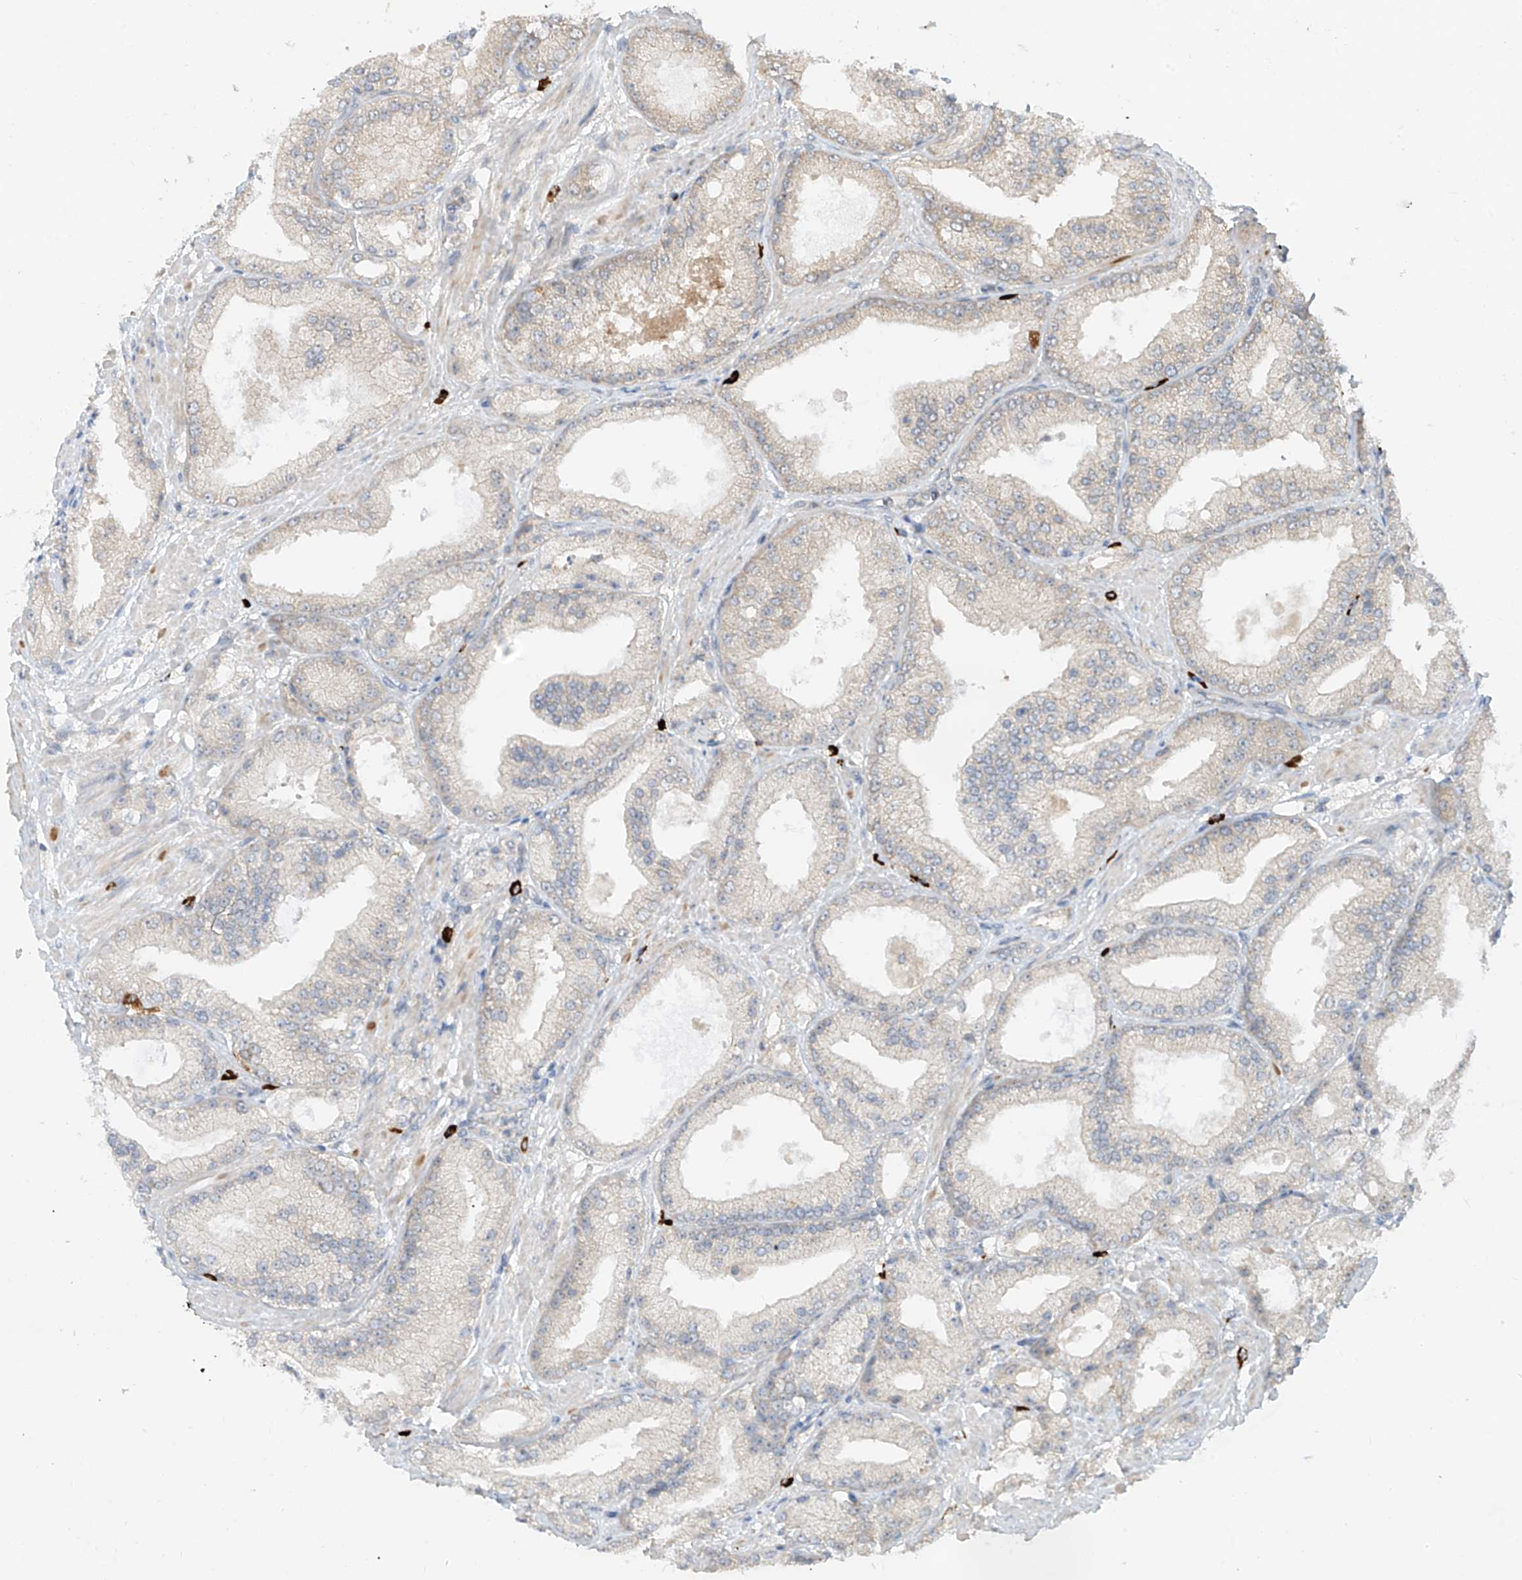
{"staining": {"intensity": "negative", "quantity": "none", "location": "none"}, "tissue": "prostate cancer", "cell_type": "Tumor cells", "image_type": "cancer", "snomed": [{"axis": "morphology", "description": "Adenocarcinoma, Low grade"}, {"axis": "topography", "description": "Prostate"}], "caption": "IHC photomicrograph of neoplastic tissue: prostate low-grade adenocarcinoma stained with DAB (3,3'-diaminobenzidine) displays no significant protein positivity in tumor cells.", "gene": "MTUS2", "patient": {"sex": "male", "age": 67}}